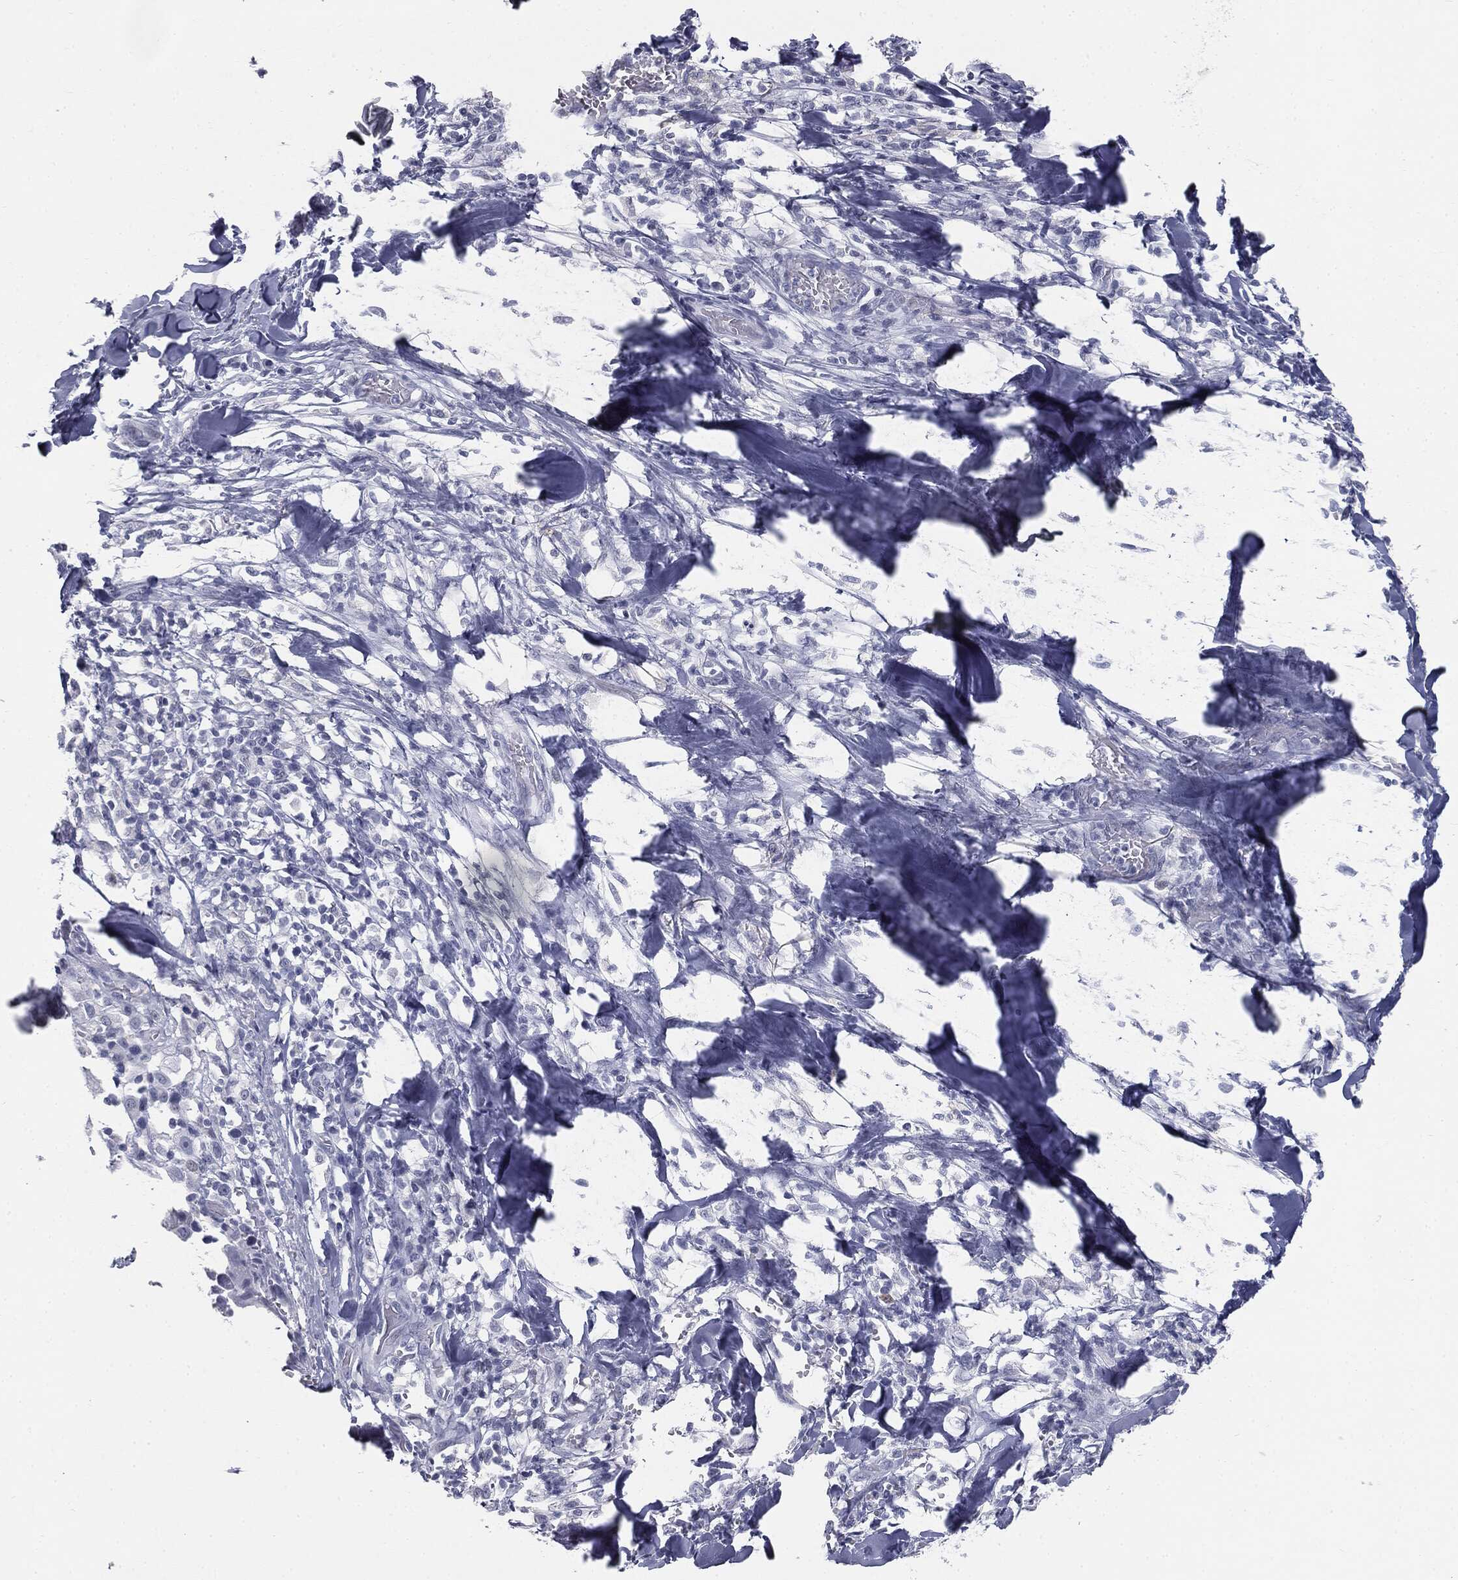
{"staining": {"intensity": "negative", "quantity": "none", "location": "none"}, "tissue": "melanoma", "cell_type": "Tumor cells", "image_type": "cancer", "snomed": [{"axis": "morphology", "description": "Malignant melanoma, Metastatic site"}, {"axis": "topography", "description": "Lymph node"}], "caption": "Protein analysis of malignant melanoma (metastatic site) demonstrates no significant positivity in tumor cells.", "gene": "TPO", "patient": {"sex": "male", "age": 50}}